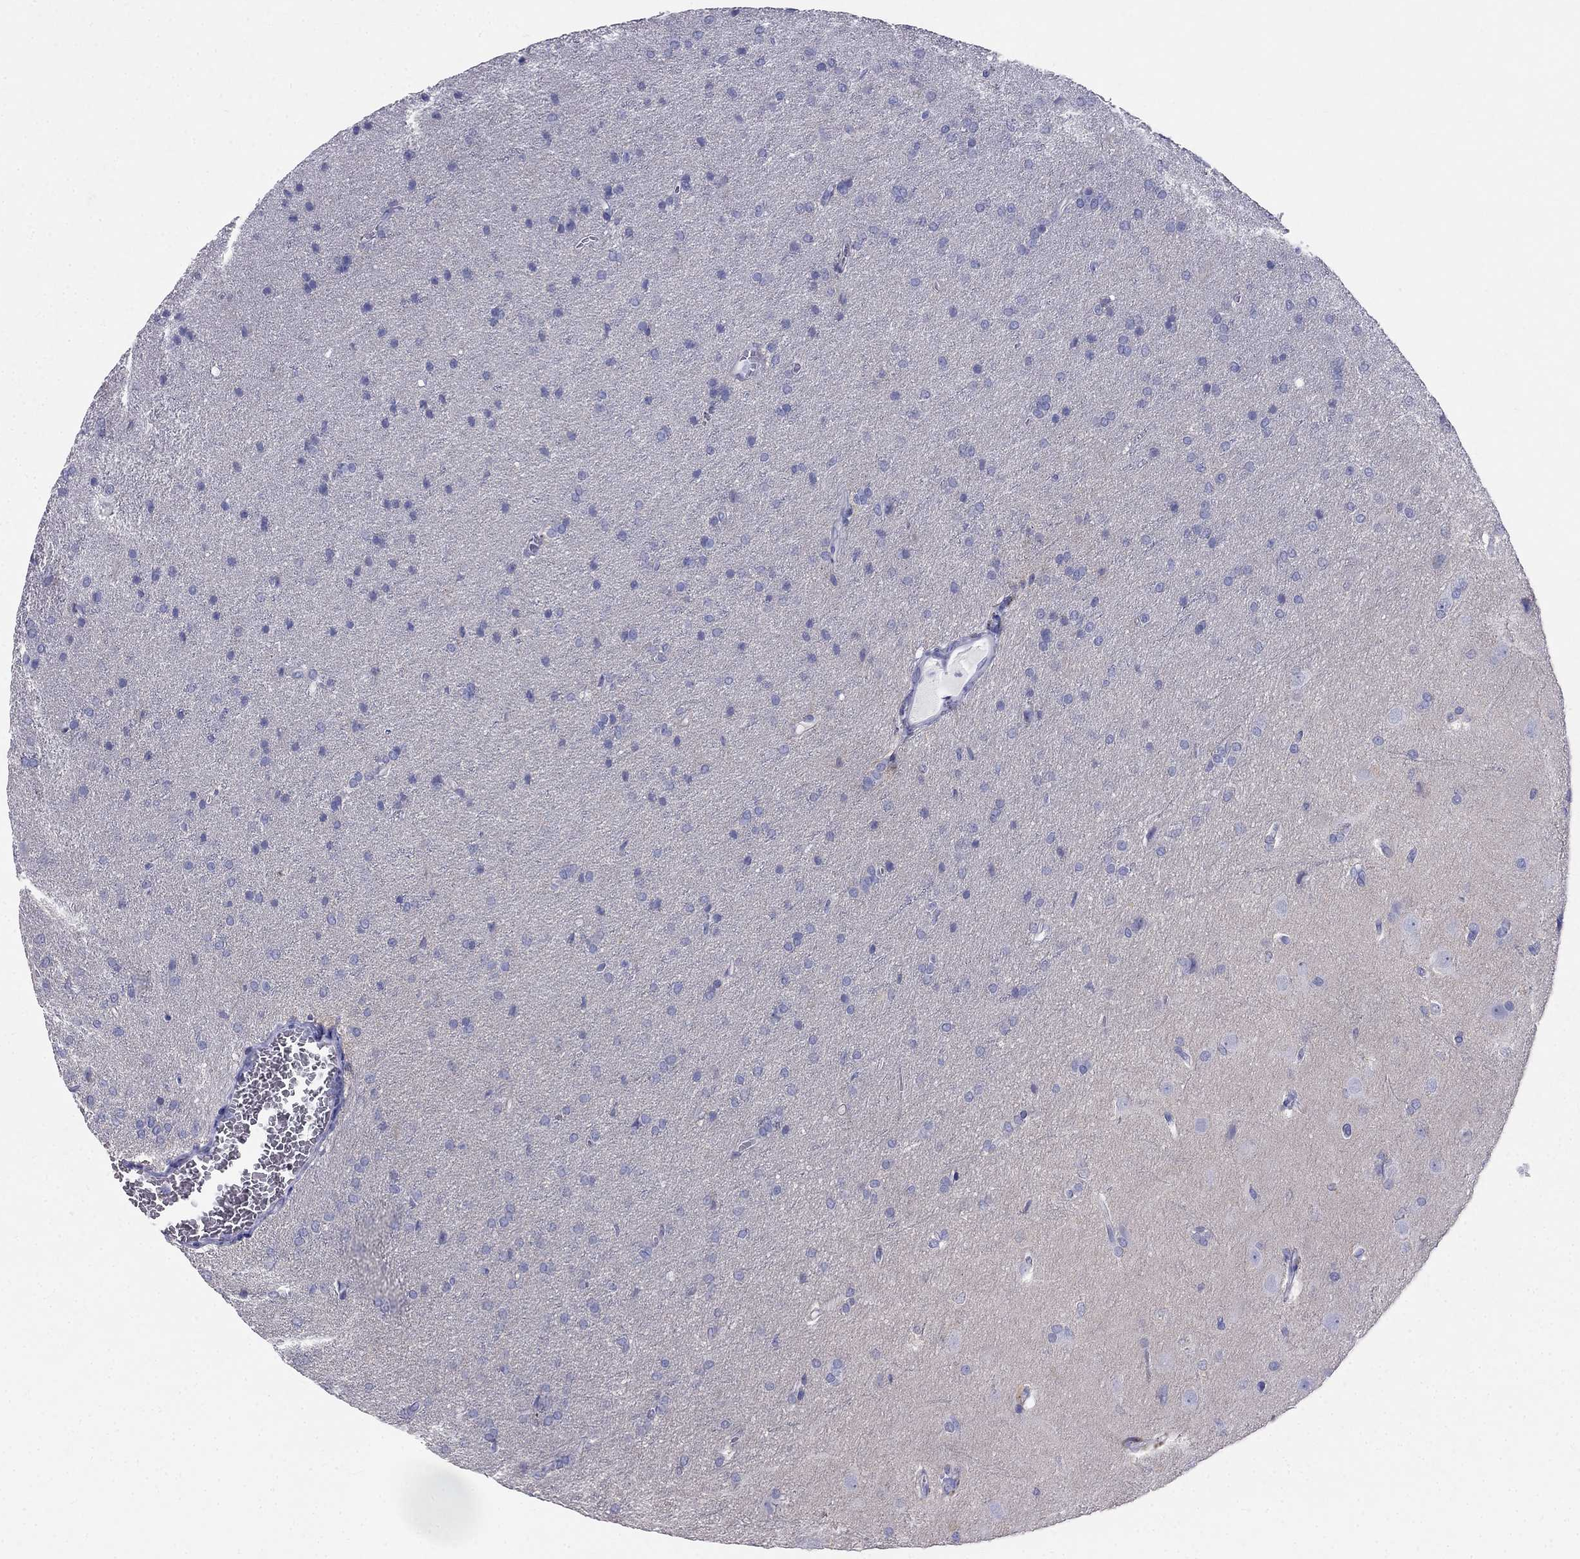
{"staining": {"intensity": "negative", "quantity": "none", "location": "none"}, "tissue": "glioma", "cell_type": "Tumor cells", "image_type": "cancer", "snomed": [{"axis": "morphology", "description": "Glioma, malignant, Low grade"}, {"axis": "topography", "description": "Brain"}], "caption": "A photomicrograph of glioma stained for a protein reveals no brown staining in tumor cells.", "gene": "RFLNA", "patient": {"sex": "female", "age": 32}}